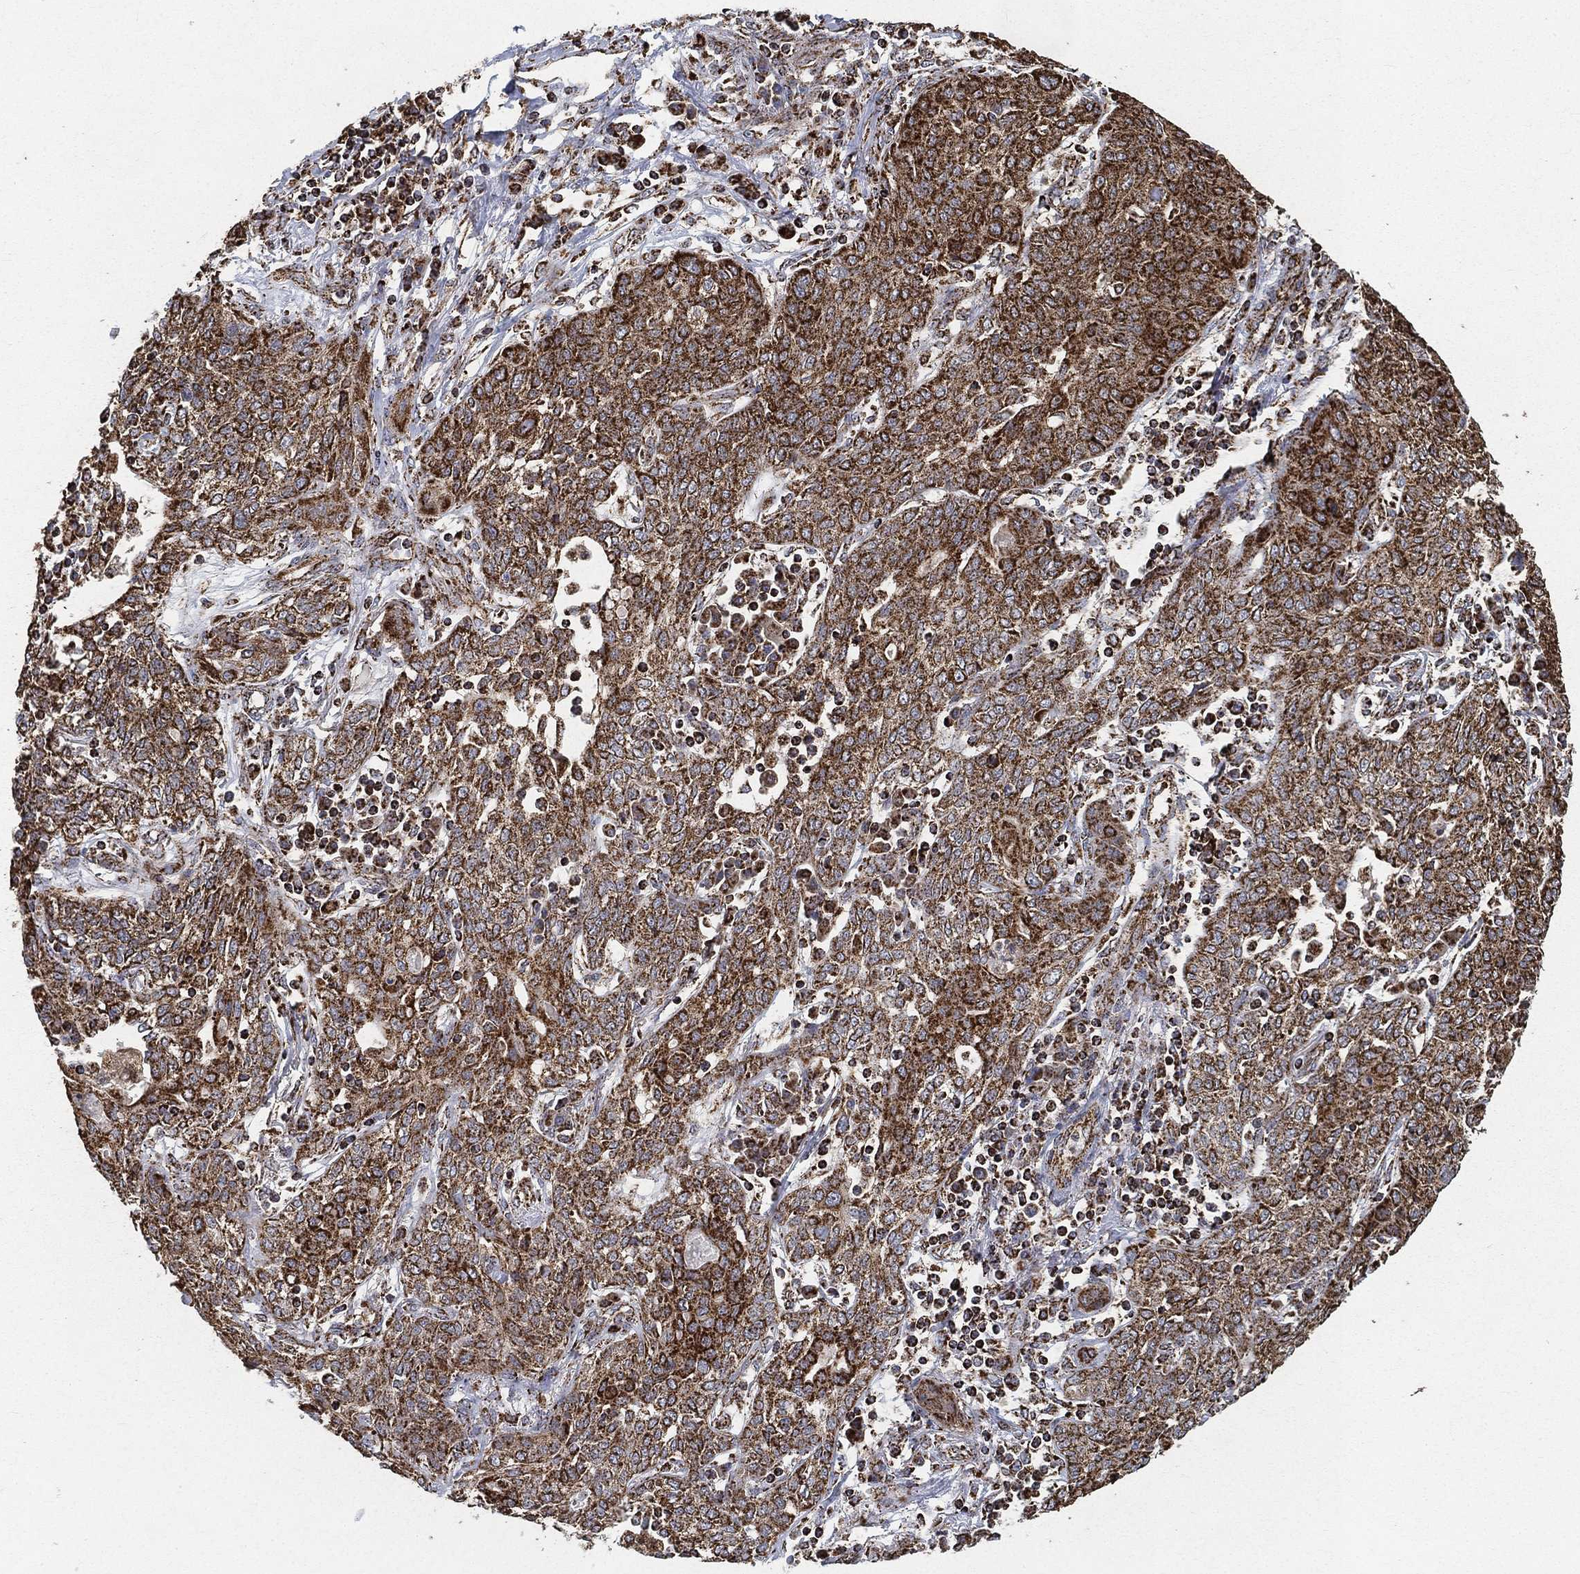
{"staining": {"intensity": "strong", "quantity": ">75%", "location": "cytoplasmic/membranous"}, "tissue": "lung cancer", "cell_type": "Tumor cells", "image_type": "cancer", "snomed": [{"axis": "morphology", "description": "Squamous cell carcinoma, NOS"}, {"axis": "topography", "description": "Lung"}], "caption": "Lung cancer tissue shows strong cytoplasmic/membranous positivity in approximately >75% of tumor cells, visualized by immunohistochemistry.", "gene": "SLC38A7", "patient": {"sex": "female", "age": 70}}